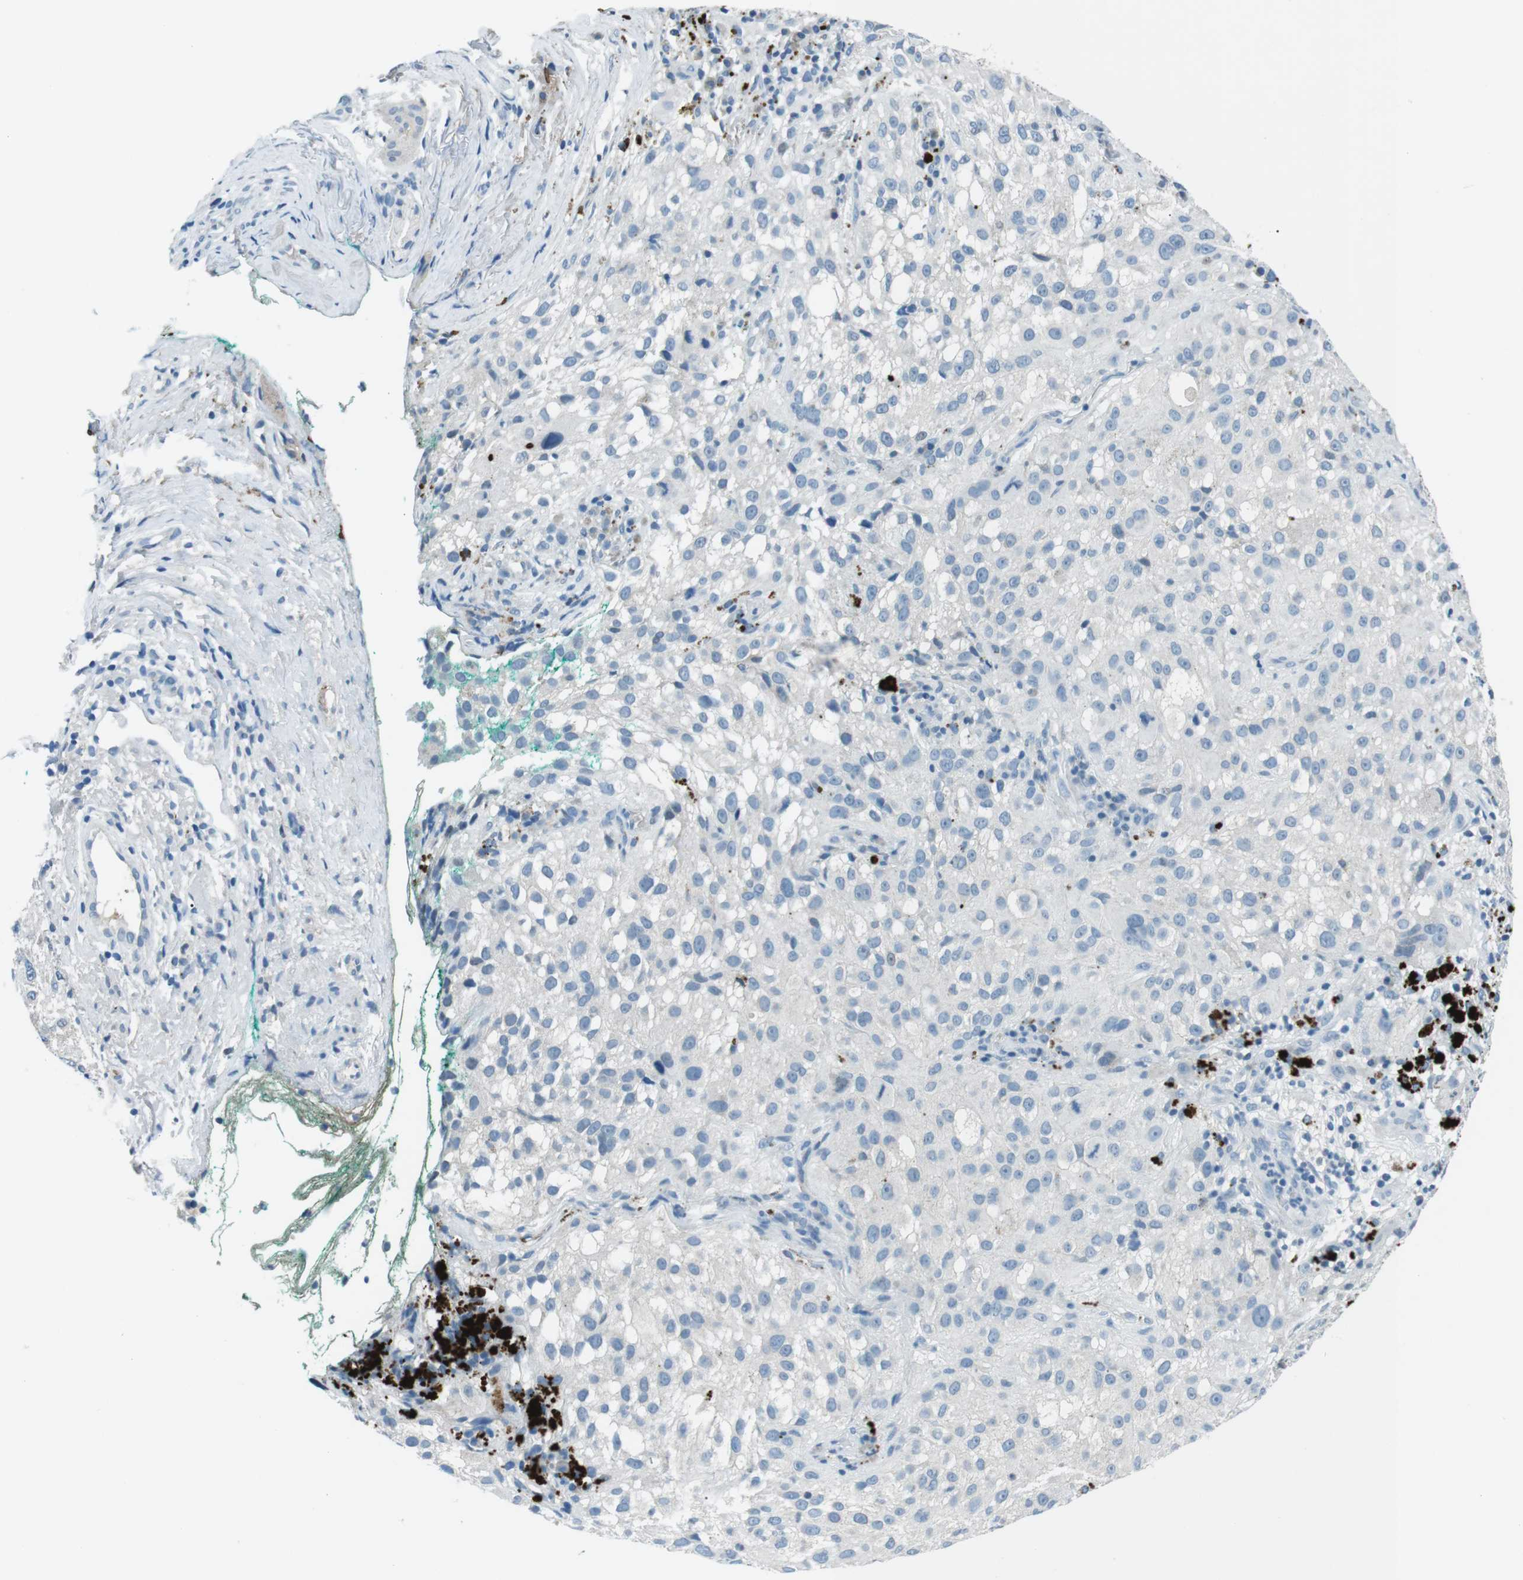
{"staining": {"intensity": "negative", "quantity": "none", "location": "none"}, "tissue": "melanoma", "cell_type": "Tumor cells", "image_type": "cancer", "snomed": [{"axis": "morphology", "description": "Necrosis, NOS"}, {"axis": "morphology", "description": "Malignant melanoma, NOS"}, {"axis": "topography", "description": "Skin"}], "caption": "High power microscopy micrograph of an IHC histopathology image of malignant melanoma, revealing no significant positivity in tumor cells.", "gene": "ST6GAL1", "patient": {"sex": "female", "age": 87}}